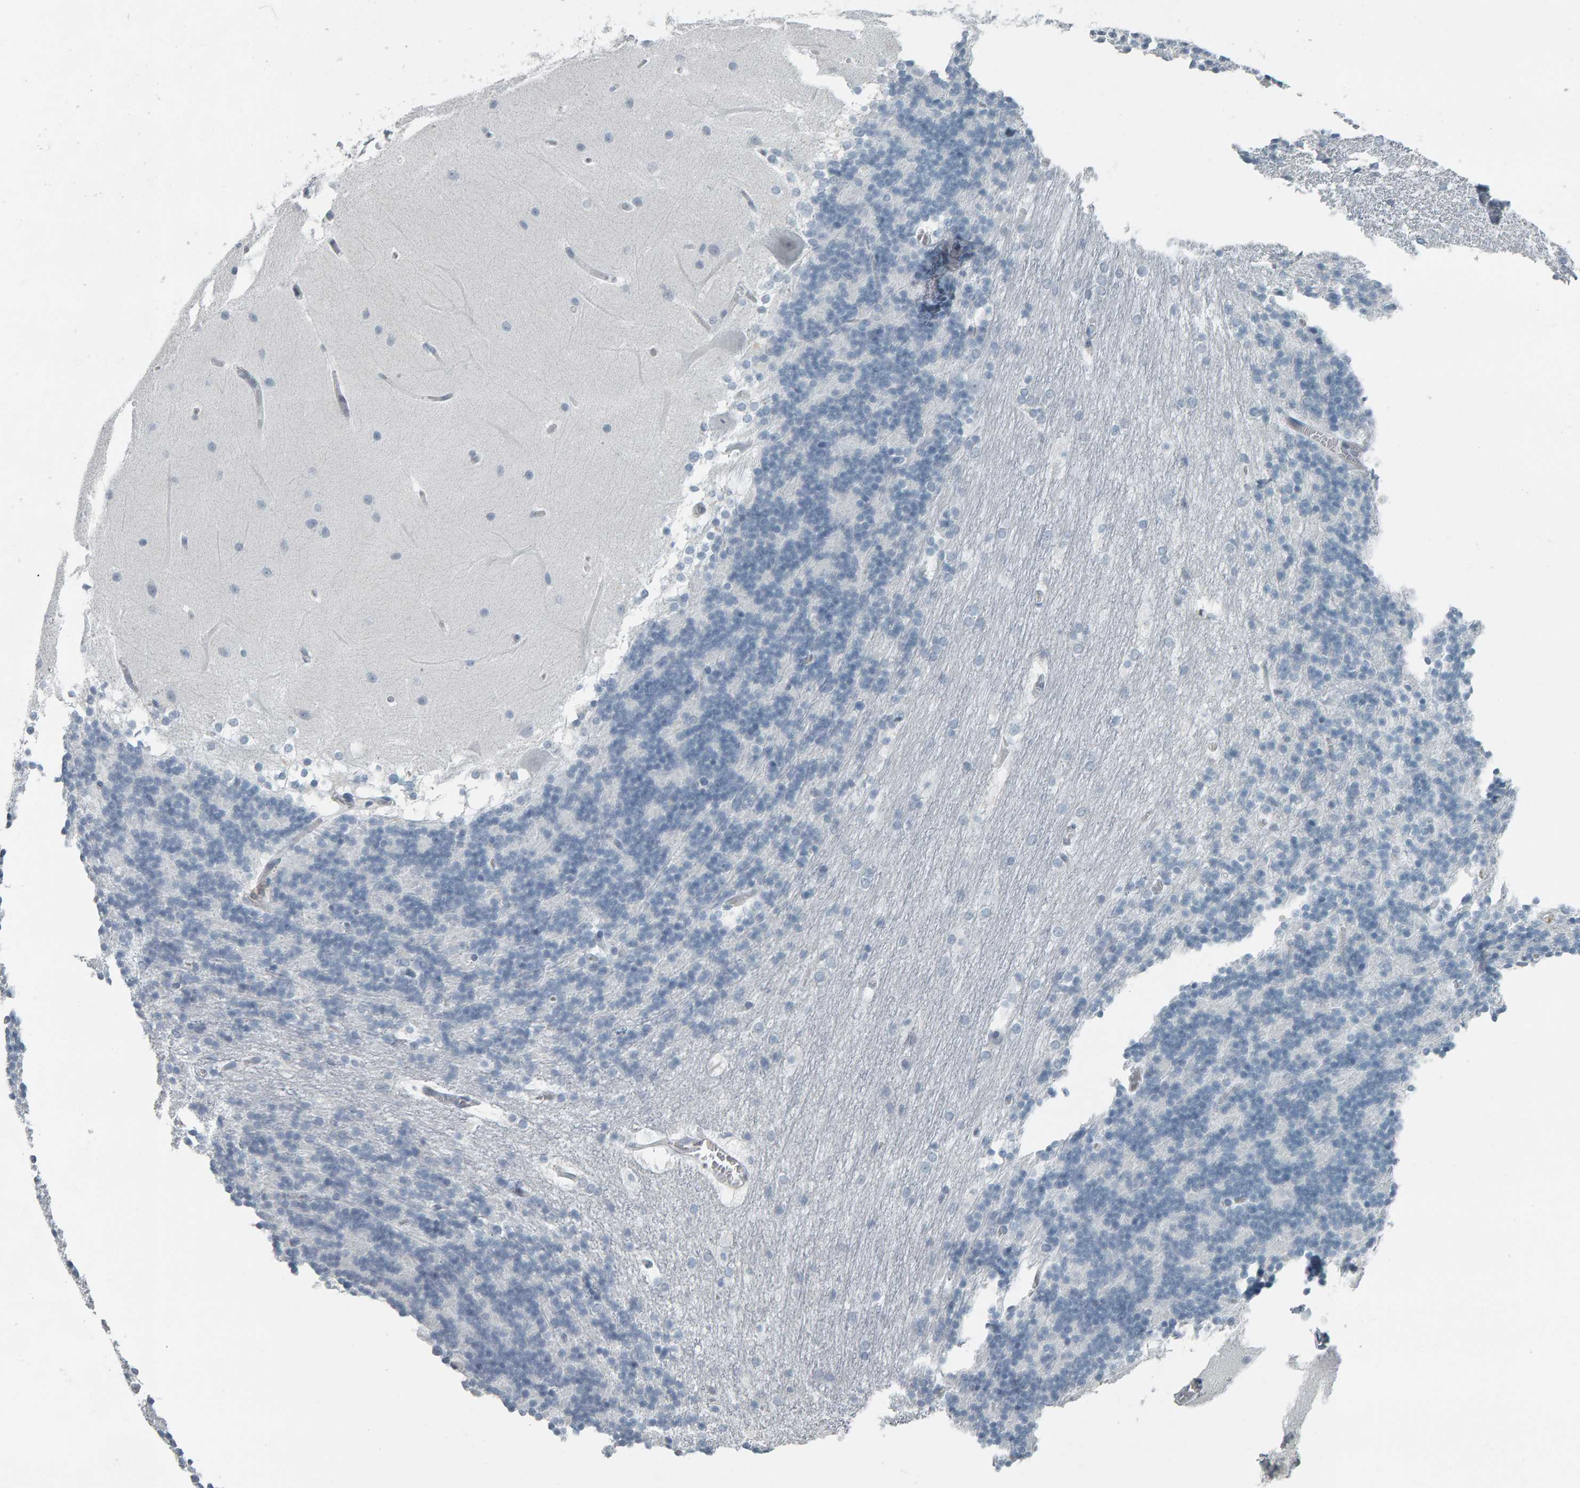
{"staining": {"intensity": "negative", "quantity": "none", "location": "none"}, "tissue": "cerebellum", "cell_type": "Cells in granular layer", "image_type": "normal", "snomed": [{"axis": "morphology", "description": "Normal tissue, NOS"}, {"axis": "topography", "description": "Cerebellum"}], "caption": "An image of cerebellum stained for a protein demonstrates no brown staining in cells in granular layer.", "gene": "PYY", "patient": {"sex": "female", "age": 19}}